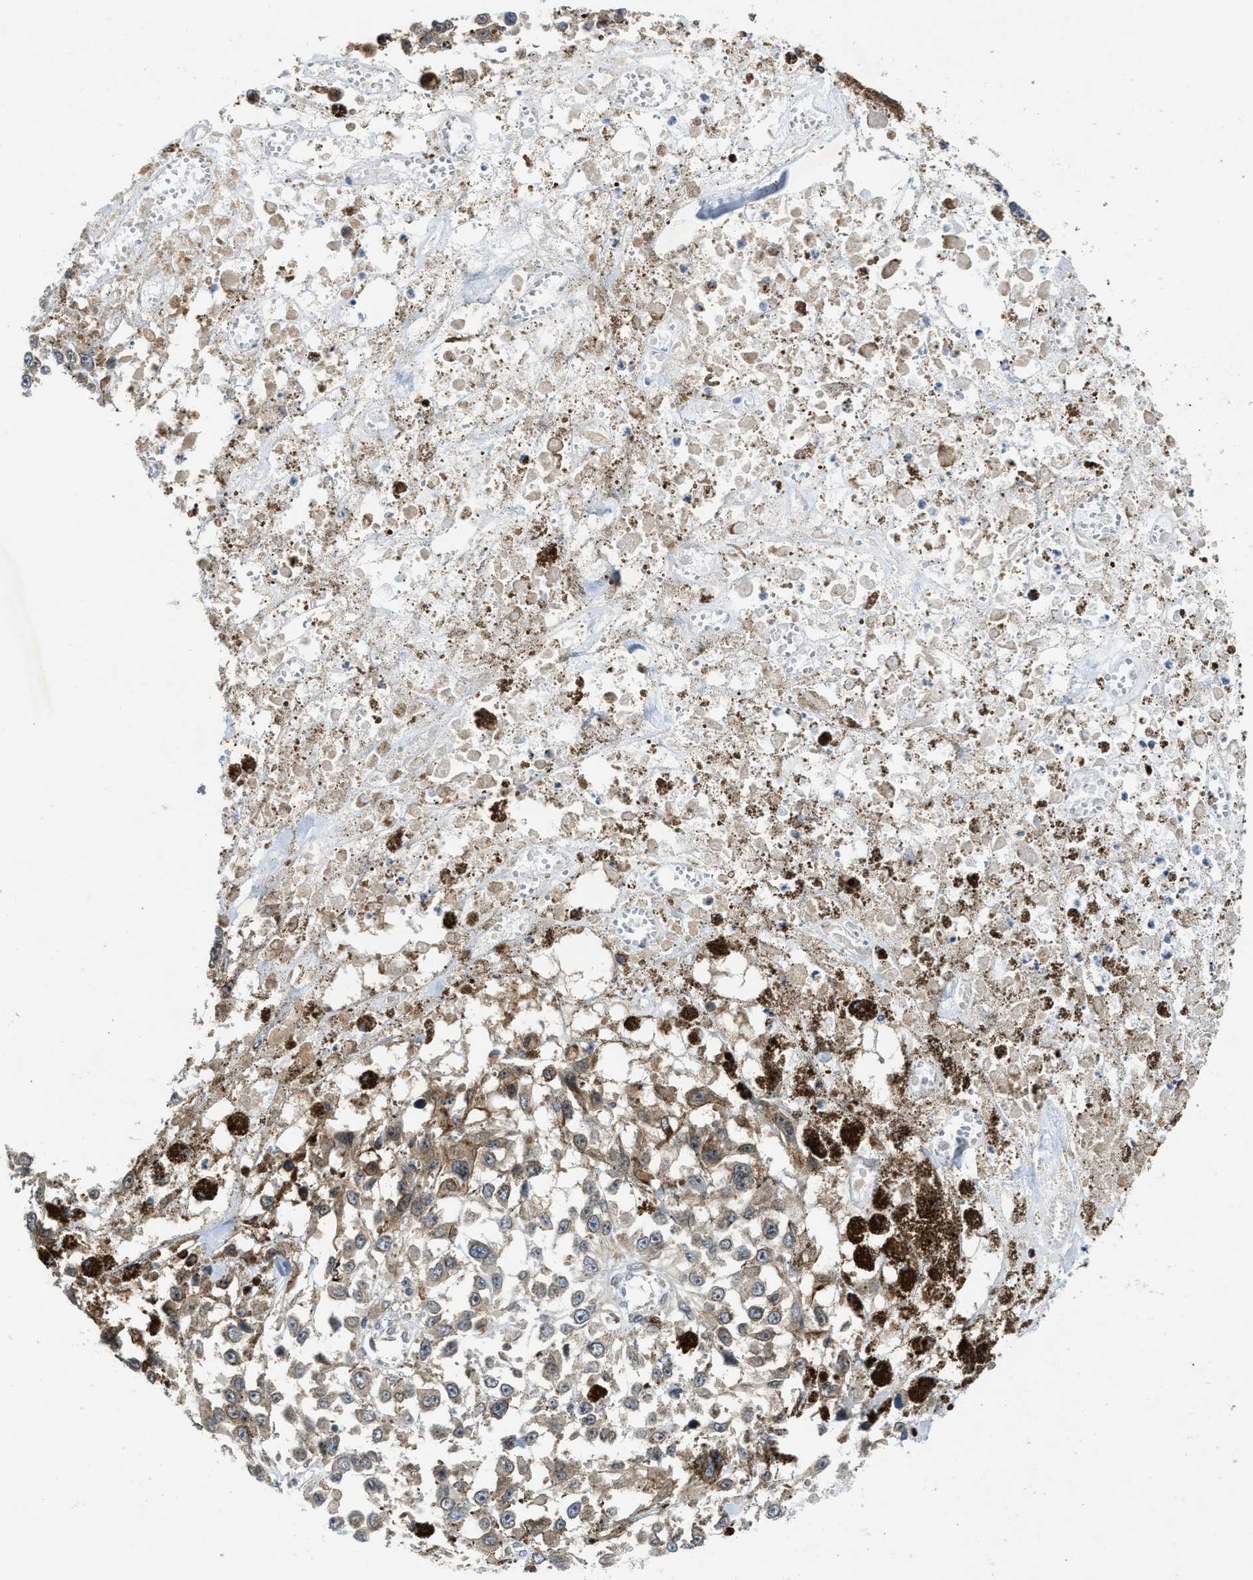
{"staining": {"intensity": "weak", "quantity": "25%-75%", "location": "cytoplasmic/membranous"}, "tissue": "melanoma", "cell_type": "Tumor cells", "image_type": "cancer", "snomed": [{"axis": "morphology", "description": "Malignant melanoma, Metastatic site"}, {"axis": "topography", "description": "Lymph node"}], "caption": "Immunohistochemistry histopathology image of neoplastic tissue: human melanoma stained using immunohistochemistry exhibits low levels of weak protein expression localized specifically in the cytoplasmic/membranous of tumor cells, appearing as a cytoplasmic/membranous brown color.", "gene": "EIF2AK3", "patient": {"sex": "male", "age": 59}}